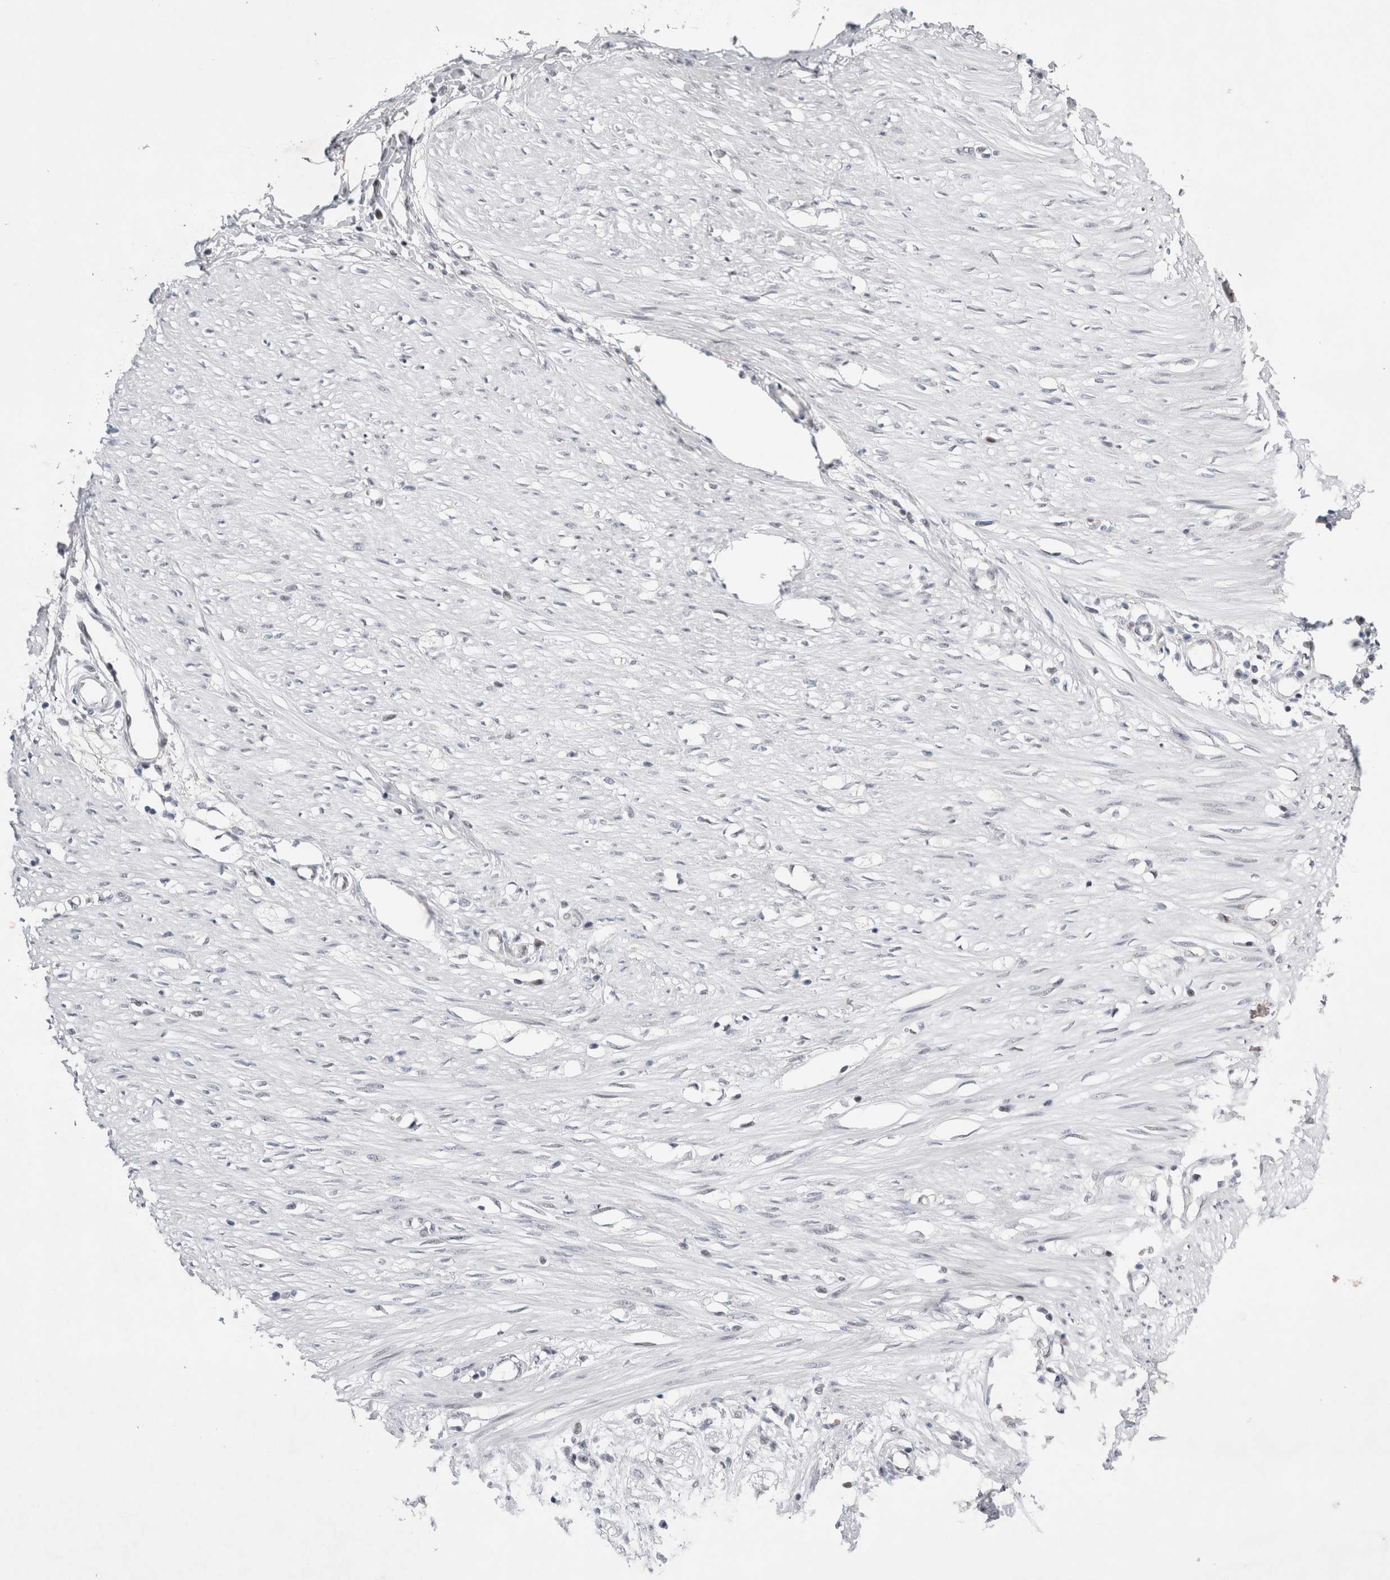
{"staining": {"intensity": "negative", "quantity": "none", "location": "none"}, "tissue": "adipose tissue", "cell_type": "Adipocytes", "image_type": "normal", "snomed": [{"axis": "morphology", "description": "Normal tissue, NOS"}, {"axis": "morphology", "description": "Adenocarcinoma, NOS"}, {"axis": "topography", "description": "Colon"}, {"axis": "topography", "description": "Peripheral nerve tissue"}], "caption": "This is an immunohistochemistry (IHC) image of benign adipose tissue. There is no positivity in adipocytes.", "gene": "WIPF2", "patient": {"sex": "male", "age": 14}}